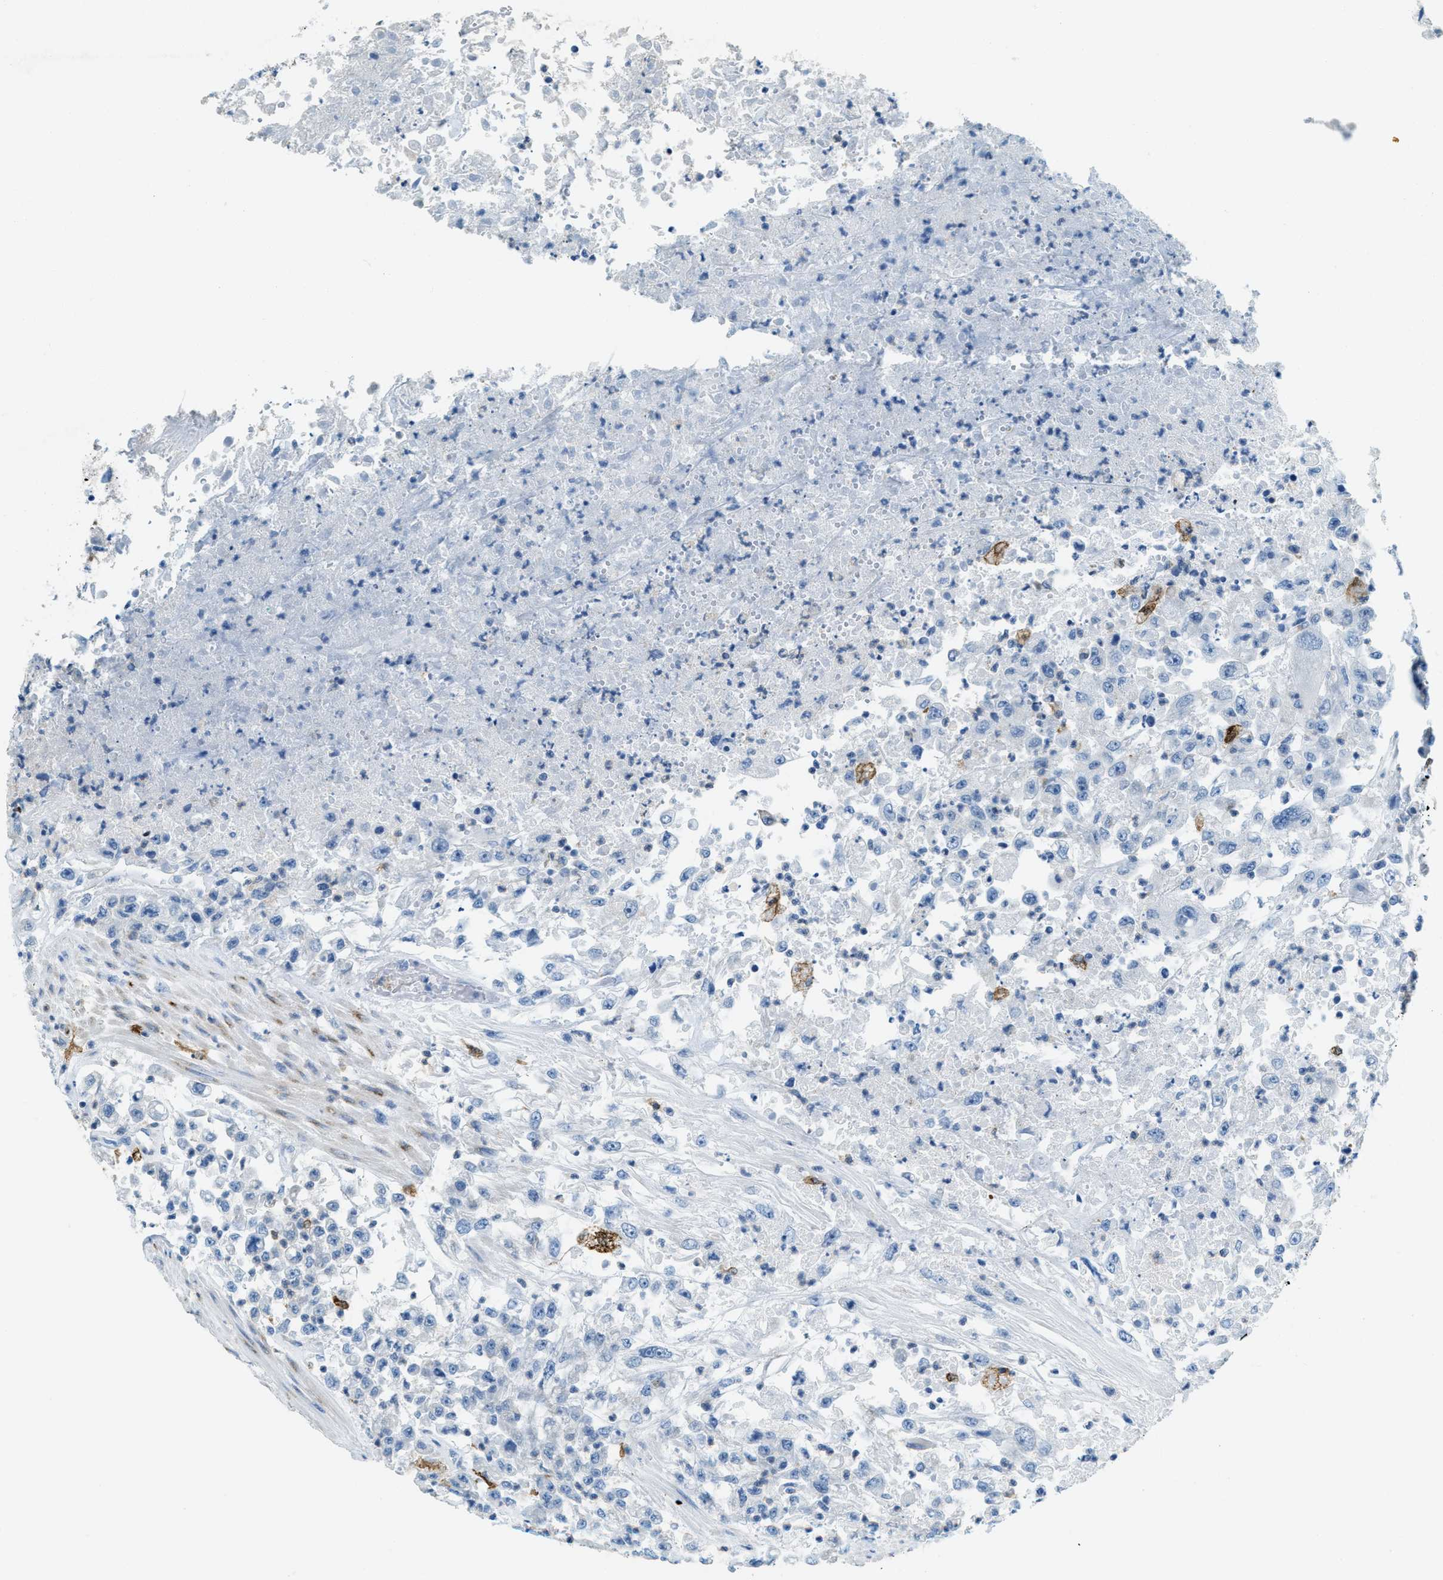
{"staining": {"intensity": "negative", "quantity": "none", "location": "none"}, "tissue": "urothelial cancer", "cell_type": "Tumor cells", "image_type": "cancer", "snomed": [{"axis": "morphology", "description": "Urothelial carcinoma, High grade"}, {"axis": "topography", "description": "Urinary bladder"}], "caption": "The image displays no significant staining in tumor cells of urothelial cancer.", "gene": "MATCAP2", "patient": {"sex": "male", "age": 46}}